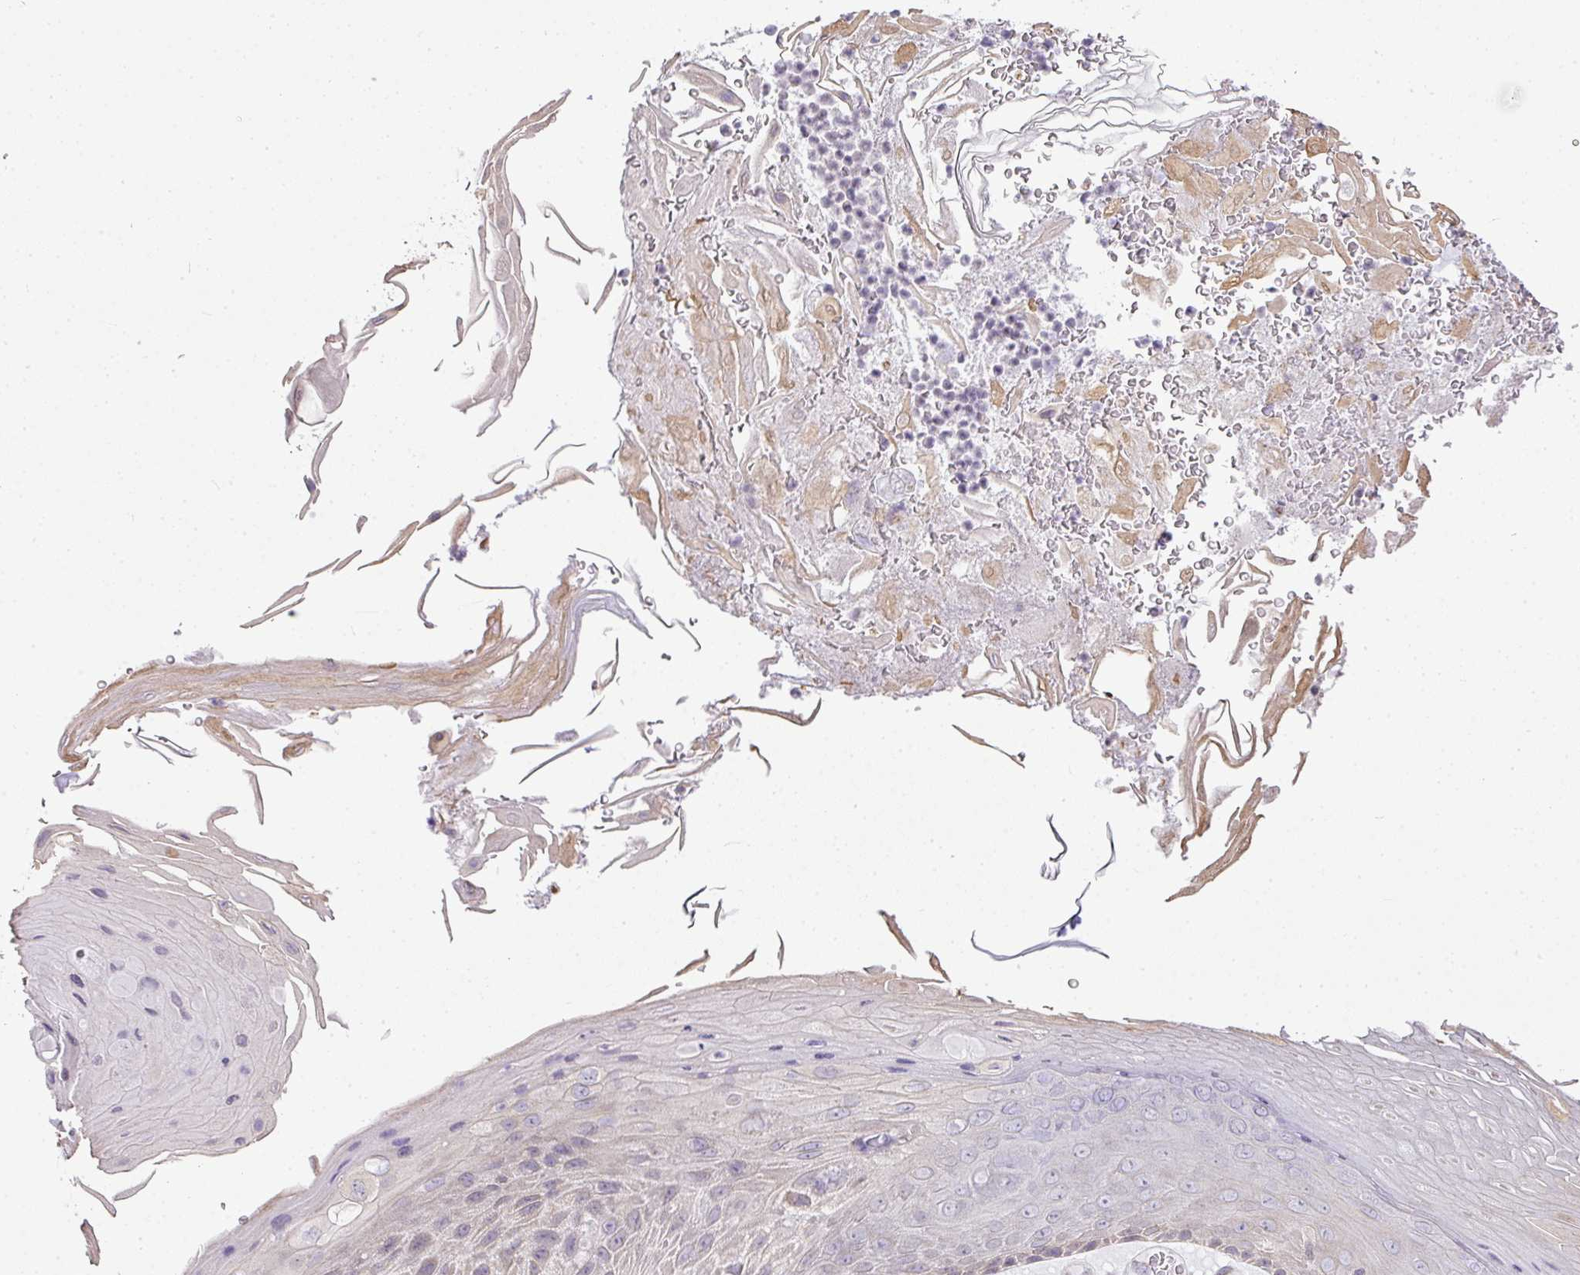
{"staining": {"intensity": "negative", "quantity": "none", "location": "none"}, "tissue": "skin cancer", "cell_type": "Tumor cells", "image_type": "cancer", "snomed": [{"axis": "morphology", "description": "Squamous cell carcinoma, NOS"}, {"axis": "topography", "description": "Skin"}], "caption": "The IHC photomicrograph has no significant expression in tumor cells of skin cancer tissue.", "gene": "COX18", "patient": {"sex": "female", "age": 88}}